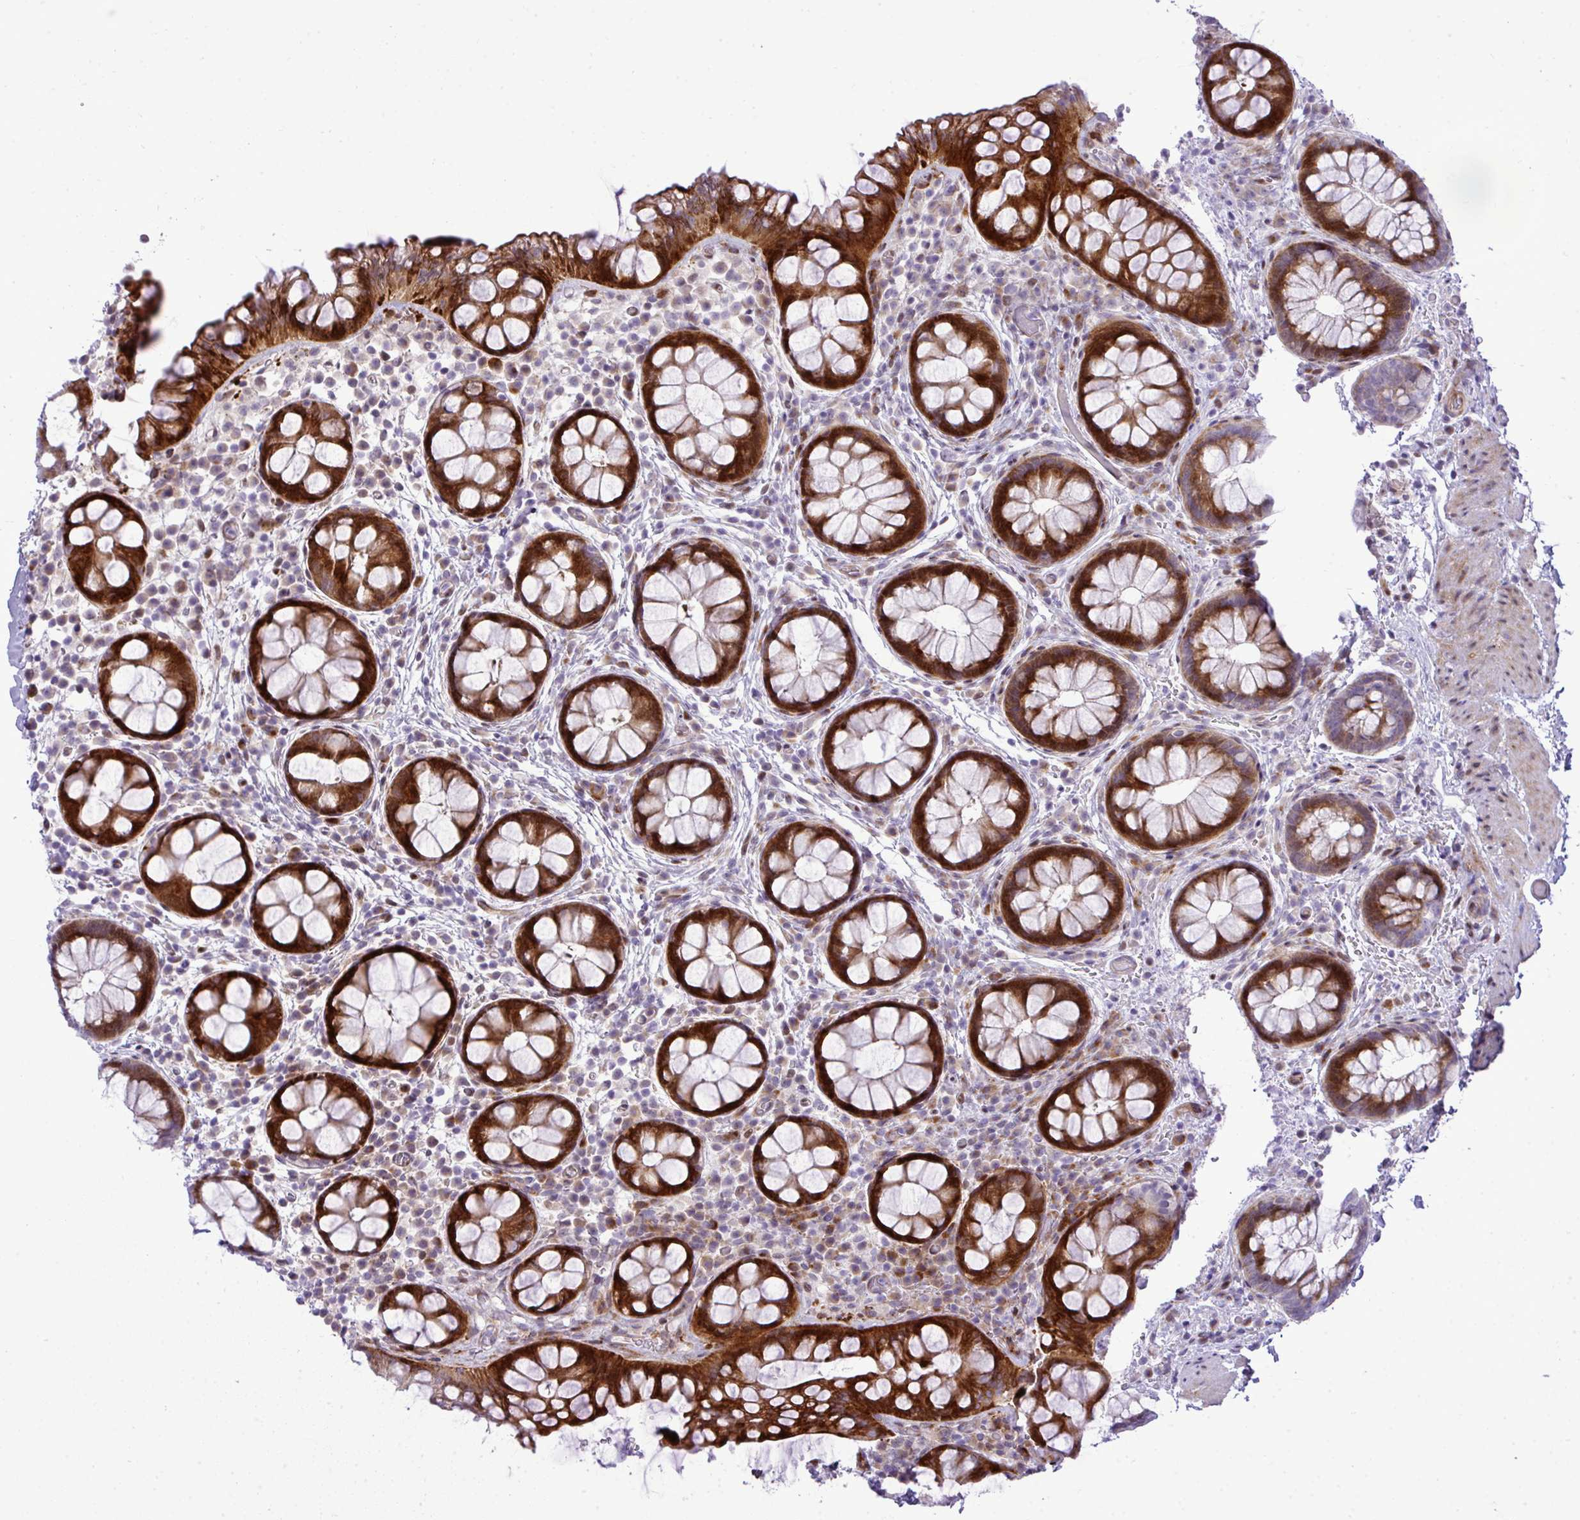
{"staining": {"intensity": "strong", "quantity": ">75%", "location": "cytoplasmic/membranous,nuclear"}, "tissue": "rectum", "cell_type": "Glandular cells", "image_type": "normal", "snomed": [{"axis": "morphology", "description": "Normal tissue, NOS"}, {"axis": "topography", "description": "Rectum"}], "caption": "Rectum stained with DAB immunohistochemistry exhibits high levels of strong cytoplasmic/membranous,nuclear staining in approximately >75% of glandular cells.", "gene": "CASTOR2", "patient": {"sex": "female", "age": 69}}